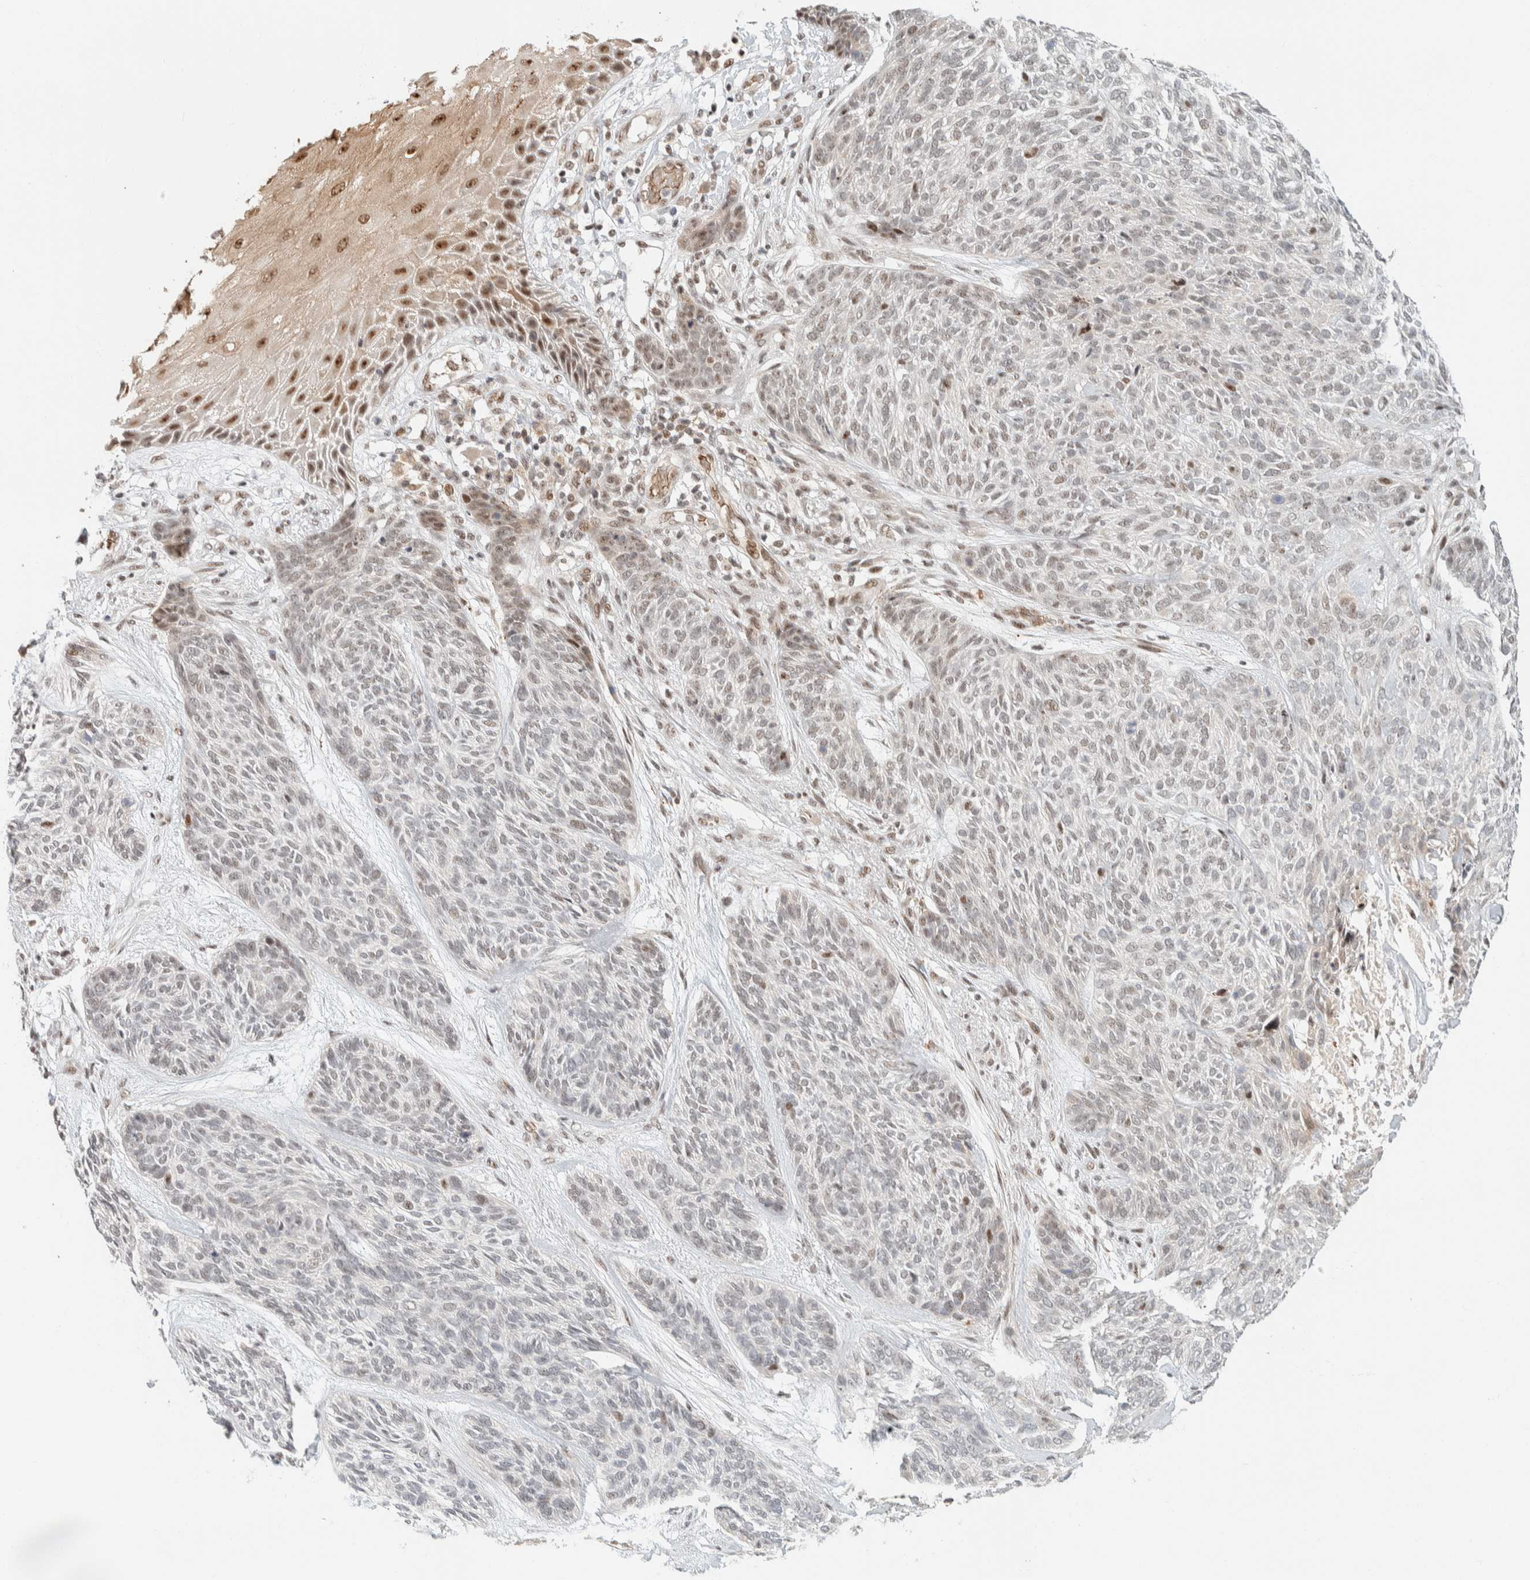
{"staining": {"intensity": "weak", "quantity": "<25%", "location": "nuclear"}, "tissue": "skin cancer", "cell_type": "Tumor cells", "image_type": "cancer", "snomed": [{"axis": "morphology", "description": "Basal cell carcinoma"}, {"axis": "topography", "description": "Skin"}], "caption": "Histopathology image shows no significant protein staining in tumor cells of skin basal cell carcinoma.", "gene": "ZBTB2", "patient": {"sex": "male", "age": 55}}